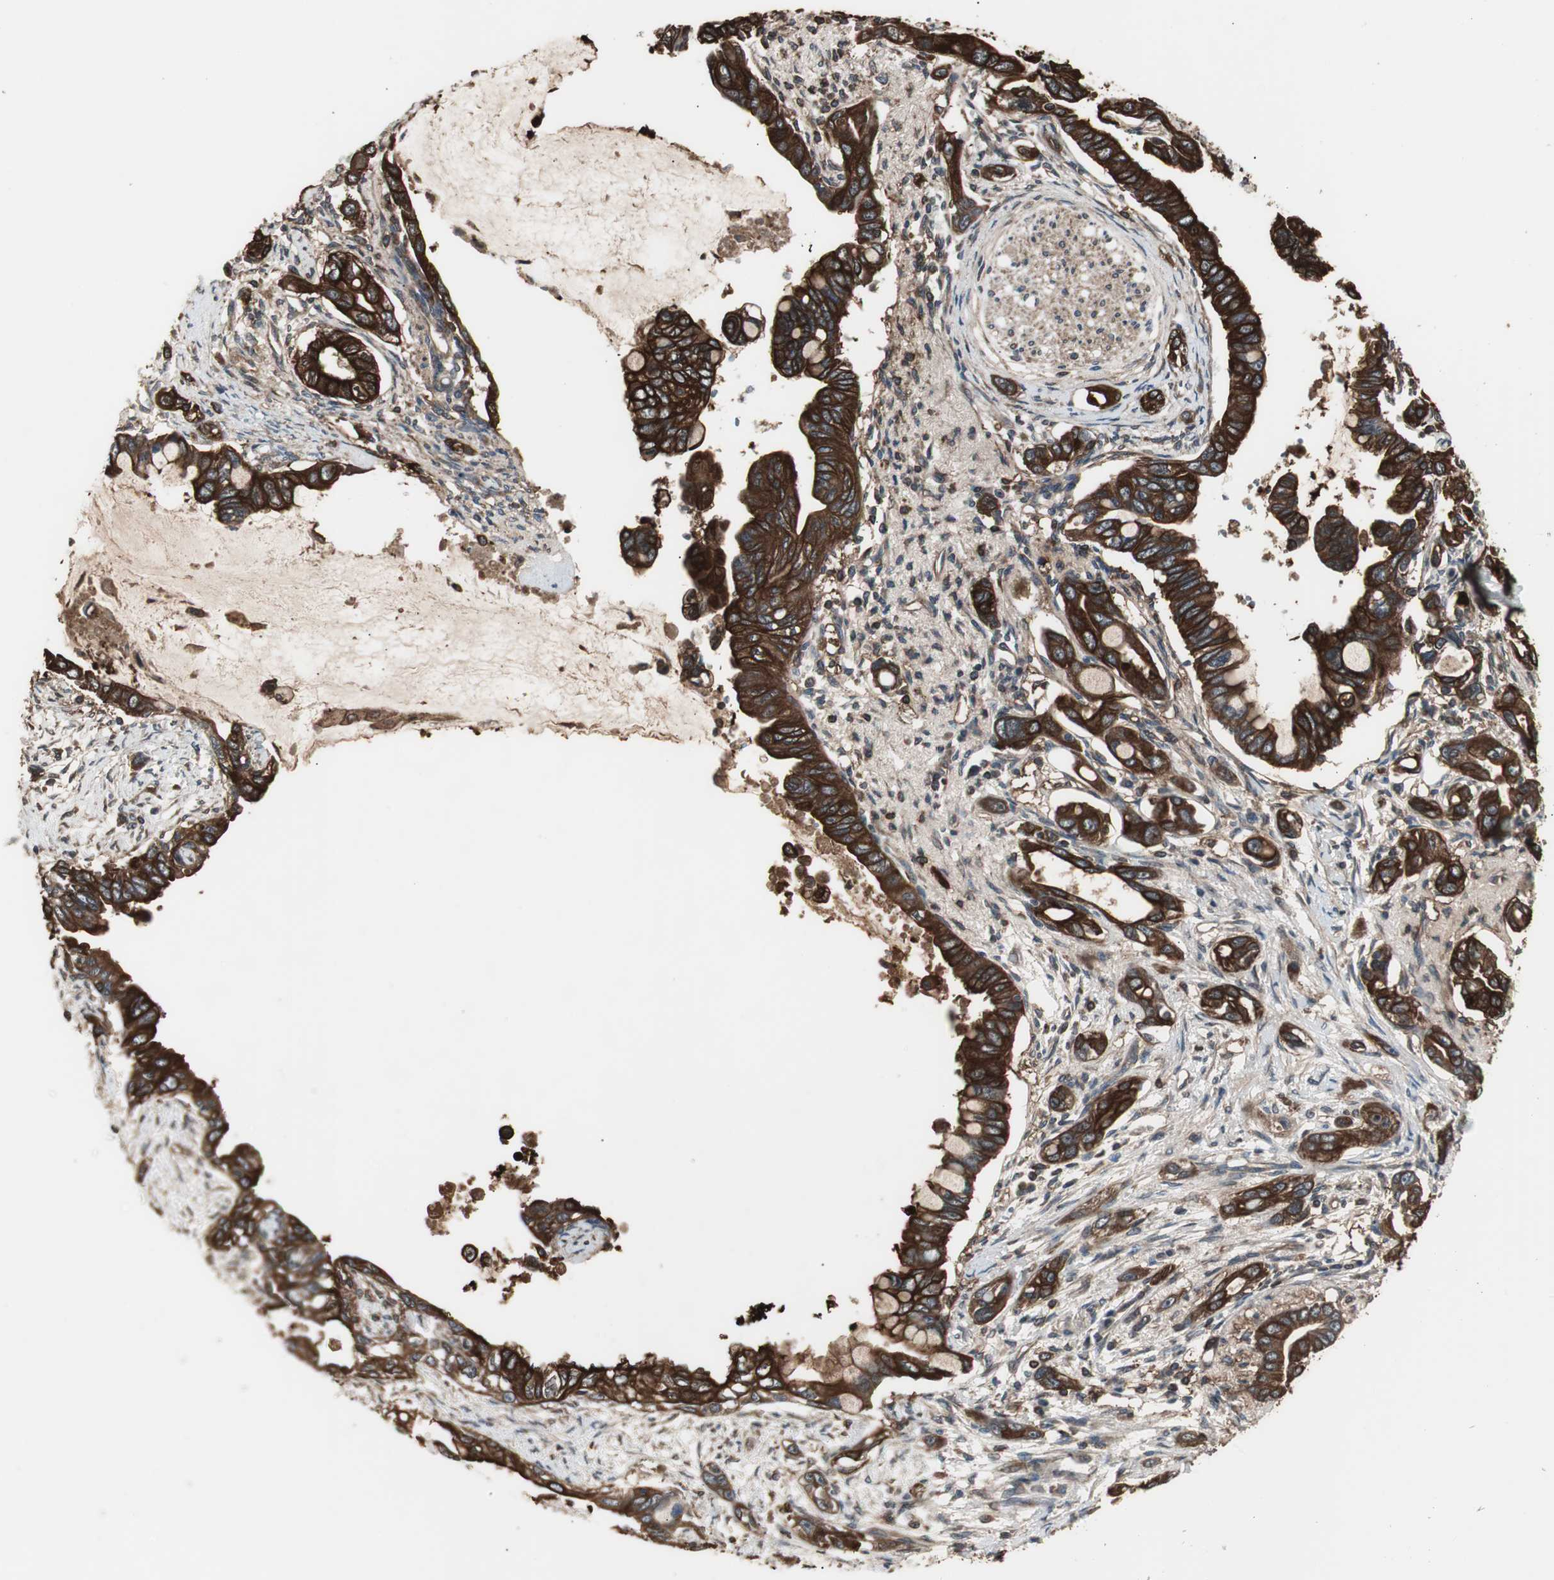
{"staining": {"intensity": "strong", "quantity": ">75%", "location": "cytoplasmic/membranous"}, "tissue": "pancreatic cancer", "cell_type": "Tumor cells", "image_type": "cancer", "snomed": [{"axis": "morphology", "description": "Adenocarcinoma, NOS"}, {"axis": "topography", "description": "Pancreas"}], "caption": "Immunohistochemical staining of human pancreatic cancer (adenocarcinoma) reveals high levels of strong cytoplasmic/membranous expression in approximately >75% of tumor cells. (DAB (3,3'-diaminobenzidine) = brown stain, brightfield microscopy at high magnification).", "gene": "CAPNS1", "patient": {"sex": "female", "age": 60}}